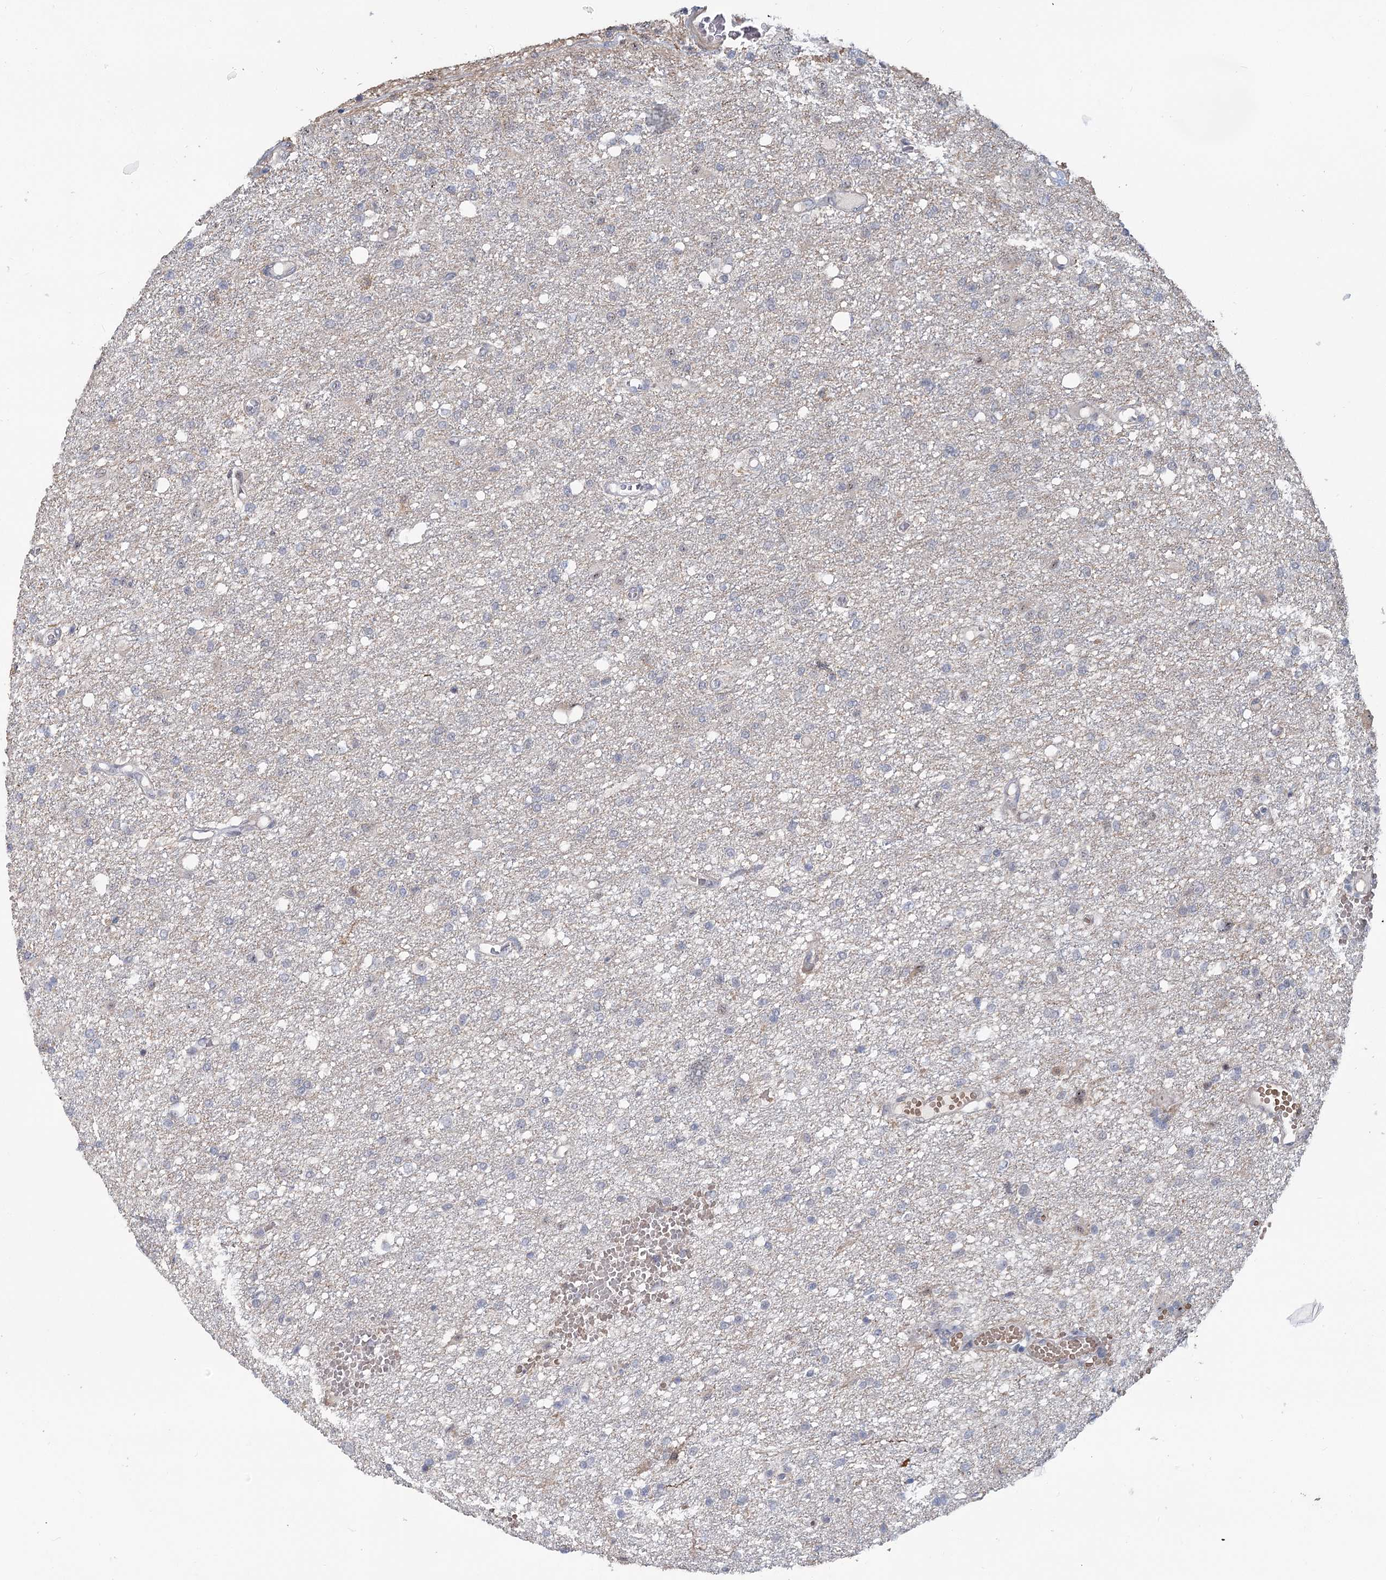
{"staining": {"intensity": "negative", "quantity": "none", "location": "none"}, "tissue": "glioma", "cell_type": "Tumor cells", "image_type": "cancer", "snomed": [{"axis": "morphology", "description": "Glioma, malignant, High grade"}, {"axis": "topography", "description": "Brain"}], "caption": "Malignant high-grade glioma was stained to show a protein in brown. There is no significant expression in tumor cells. (IHC, brightfield microscopy, high magnification).", "gene": "CIB4", "patient": {"sex": "female", "age": 59}}